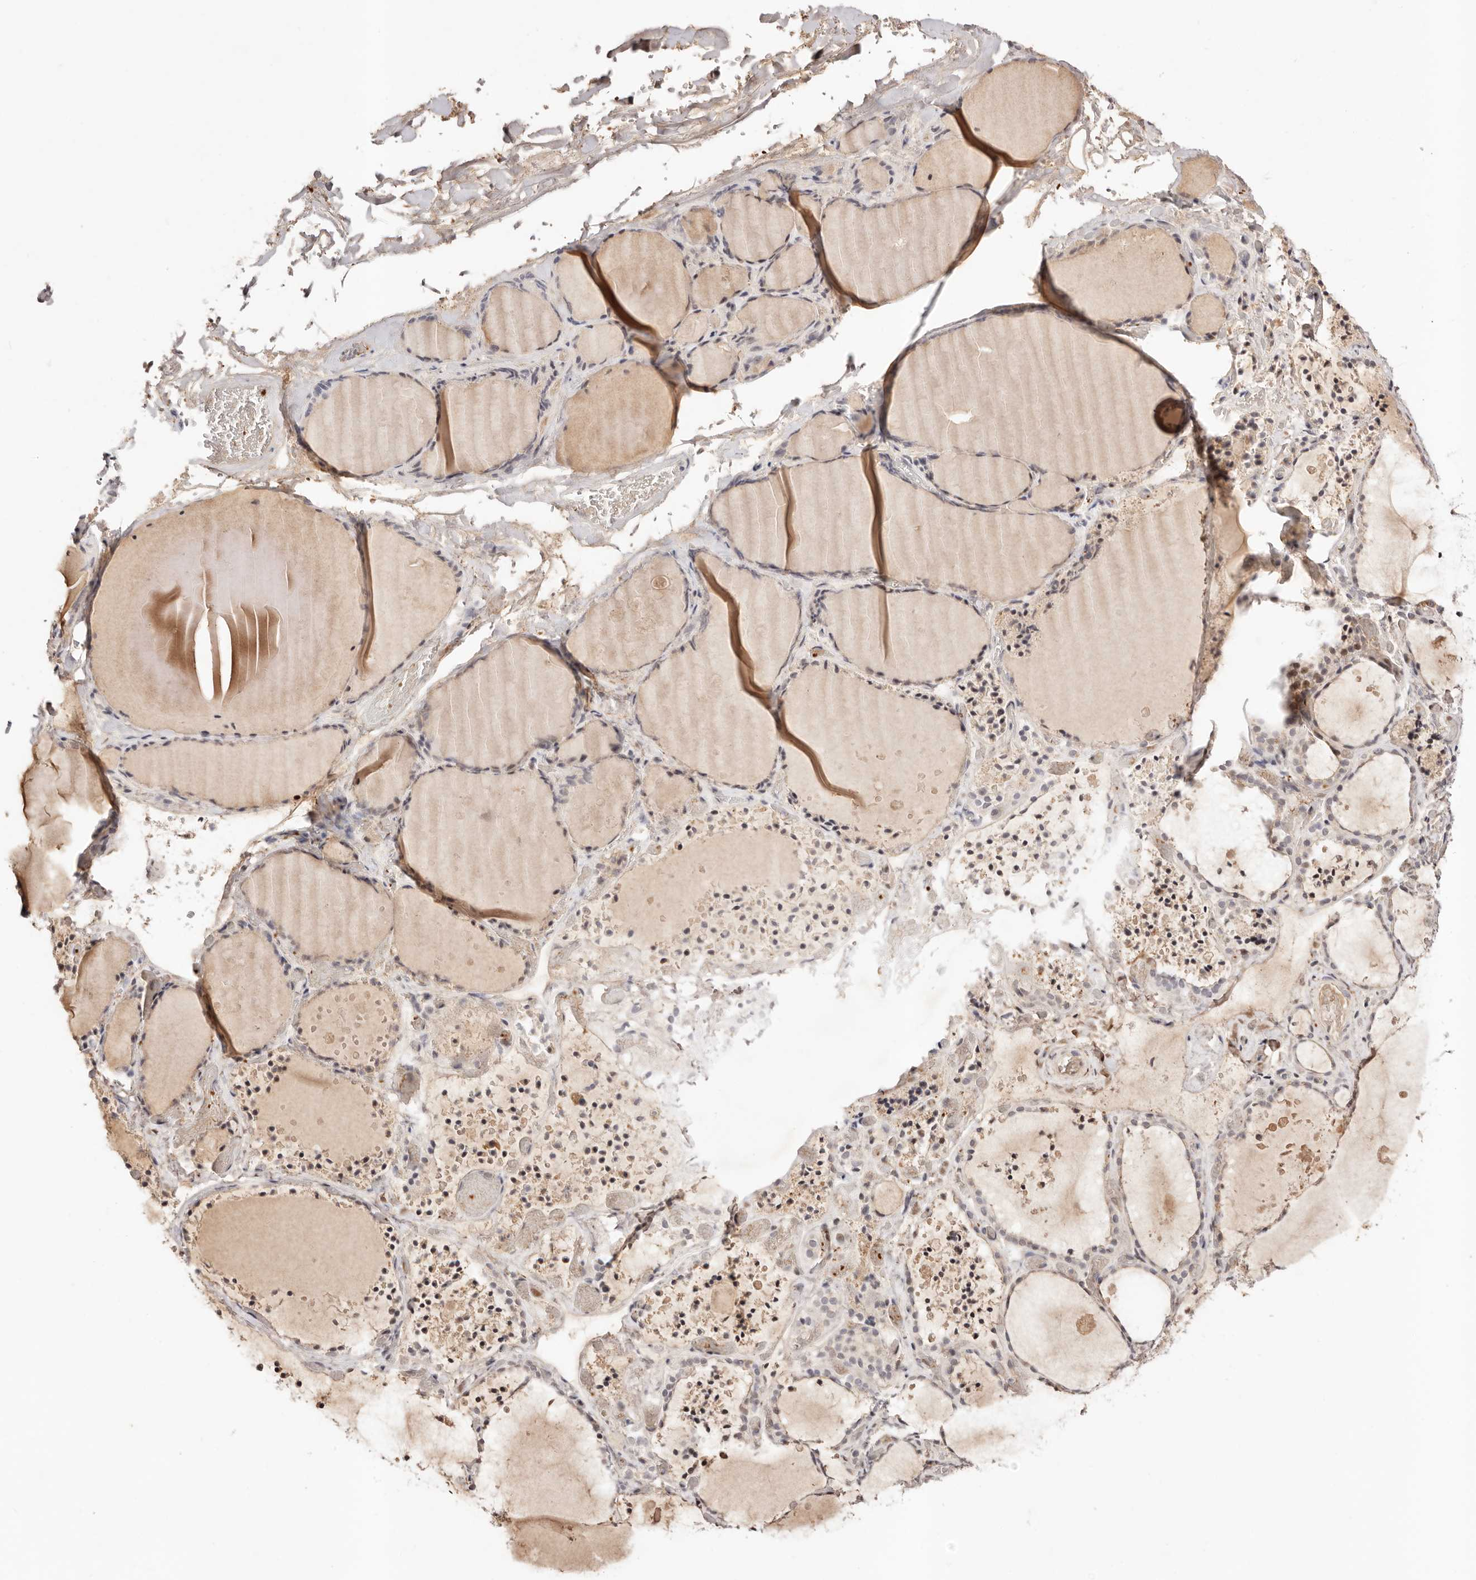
{"staining": {"intensity": "moderate", "quantity": "<25%", "location": "nuclear"}, "tissue": "thyroid gland", "cell_type": "Glandular cells", "image_type": "normal", "snomed": [{"axis": "morphology", "description": "Normal tissue, NOS"}, {"axis": "topography", "description": "Thyroid gland"}], "caption": "Brown immunohistochemical staining in unremarkable thyroid gland demonstrates moderate nuclear staining in approximately <25% of glandular cells.", "gene": "WRN", "patient": {"sex": "female", "age": 44}}